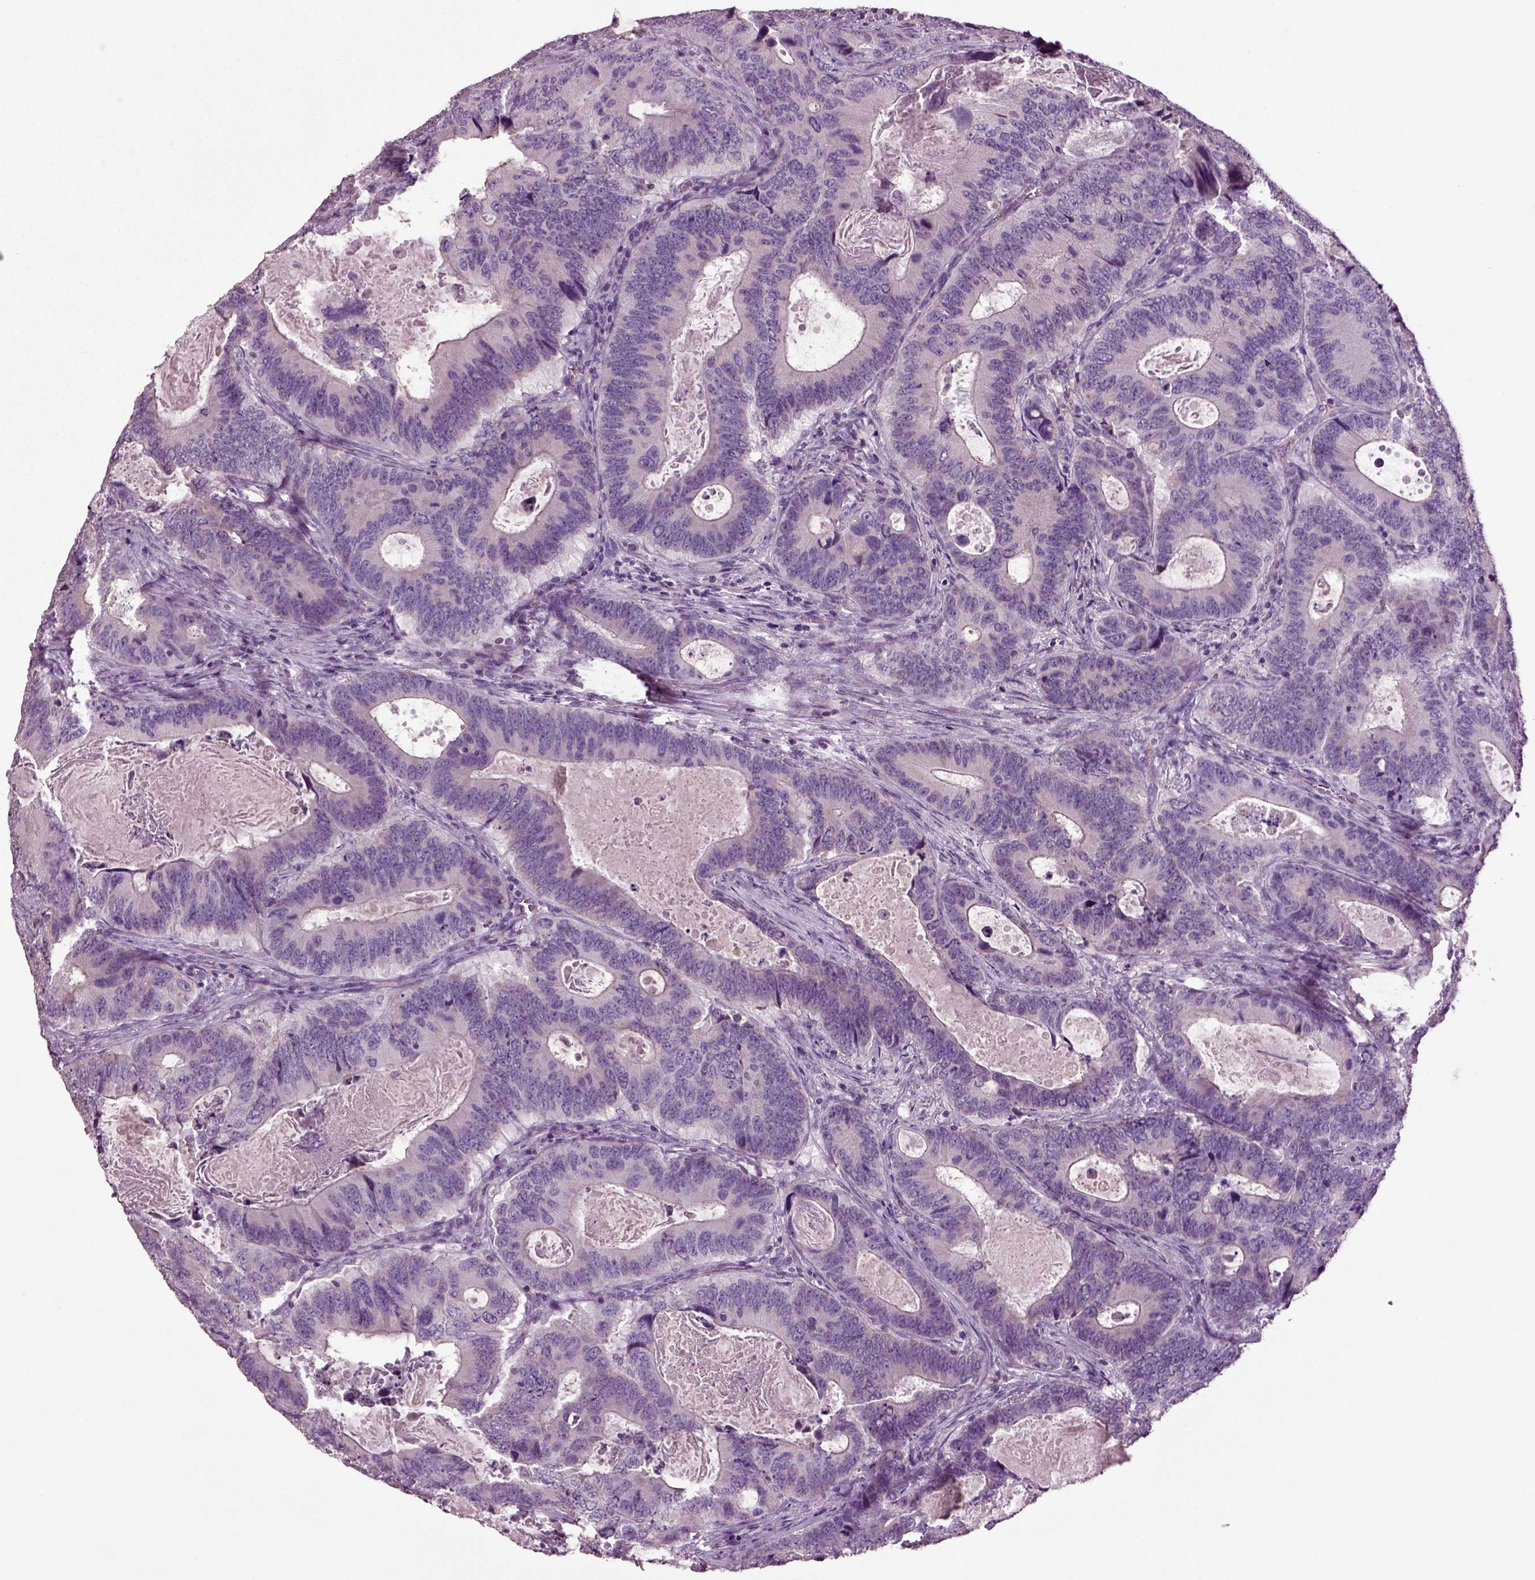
{"staining": {"intensity": "negative", "quantity": "none", "location": "none"}, "tissue": "colorectal cancer", "cell_type": "Tumor cells", "image_type": "cancer", "snomed": [{"axis": "morphology", "description": "Adenocarcinoma, NOS"}, {"axis": "topography", "description": "Colon"}], "caption": "An immunohistochemistry micrograph of colorectal cancer is shown. There is no staining in tumor cells of colorectal cancer. (DAB IHC, high magnification).", "gene": "DEFB118", "patient": {"sex": "female", "age": 82}}